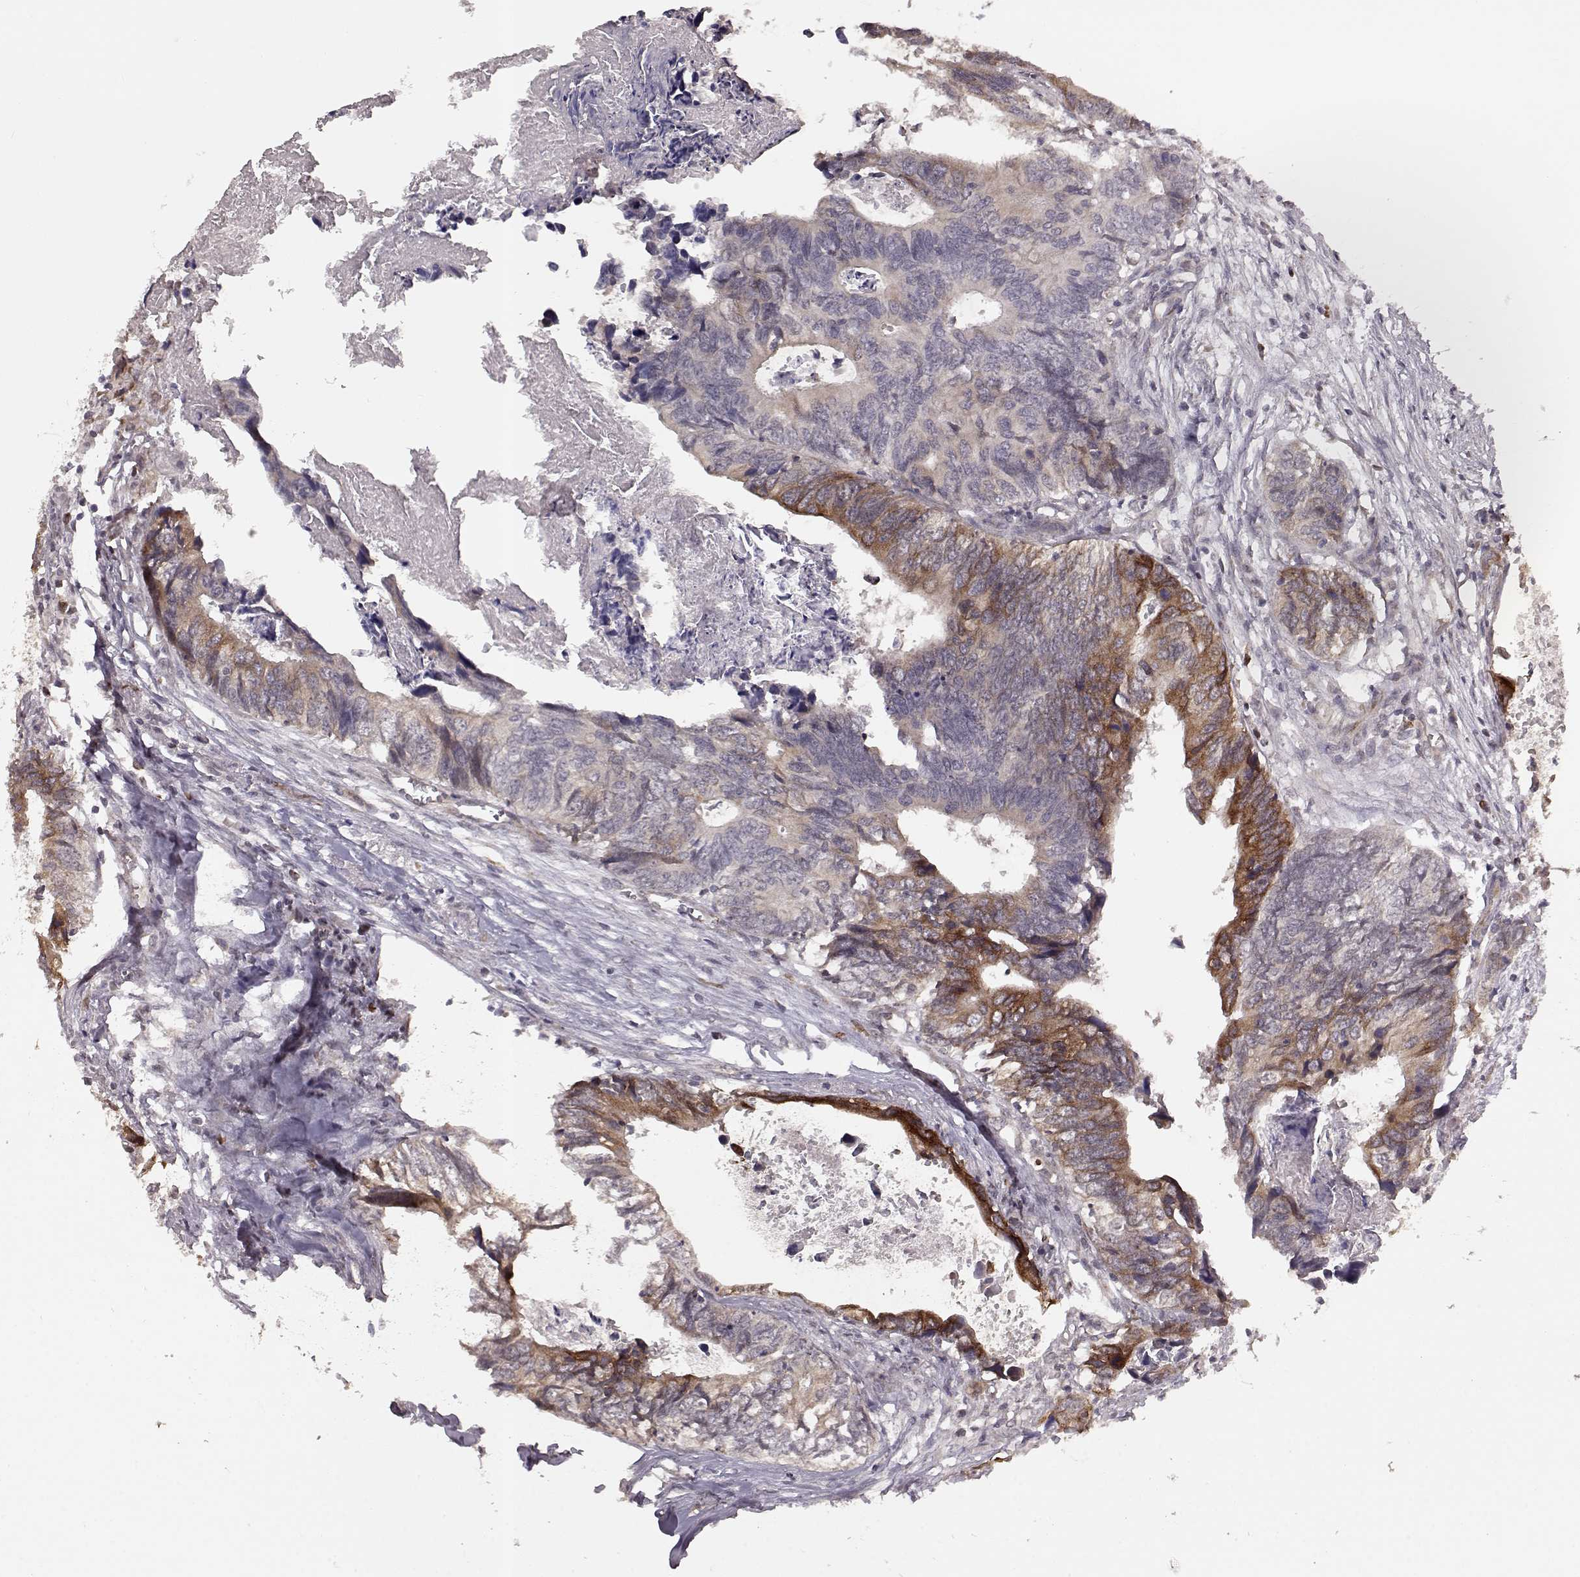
{"staining": {"intensity": "strong", "quantity": "25%-75%", "location": "cytoplasmic/membranous"}, "tissue": "colorectal cancer", "cell_type": "Tumor cells", "image_type": "cancer", "snomed": [{"axis": "morphology", "description": "Adenocarcinoma, NOS"}, {"axis": "topography", "description": "Colon"}], "caption": "Protein staining of colorectal cancer tissue shows strong cytoplasmic/membranous positivity in about 25%-75% of tumor cells. (brown staining indicates protein expression, while blue staining denotes nuclei).", "gene": "ELOVL5", "patient": {"sex": "female", "age": 82}}